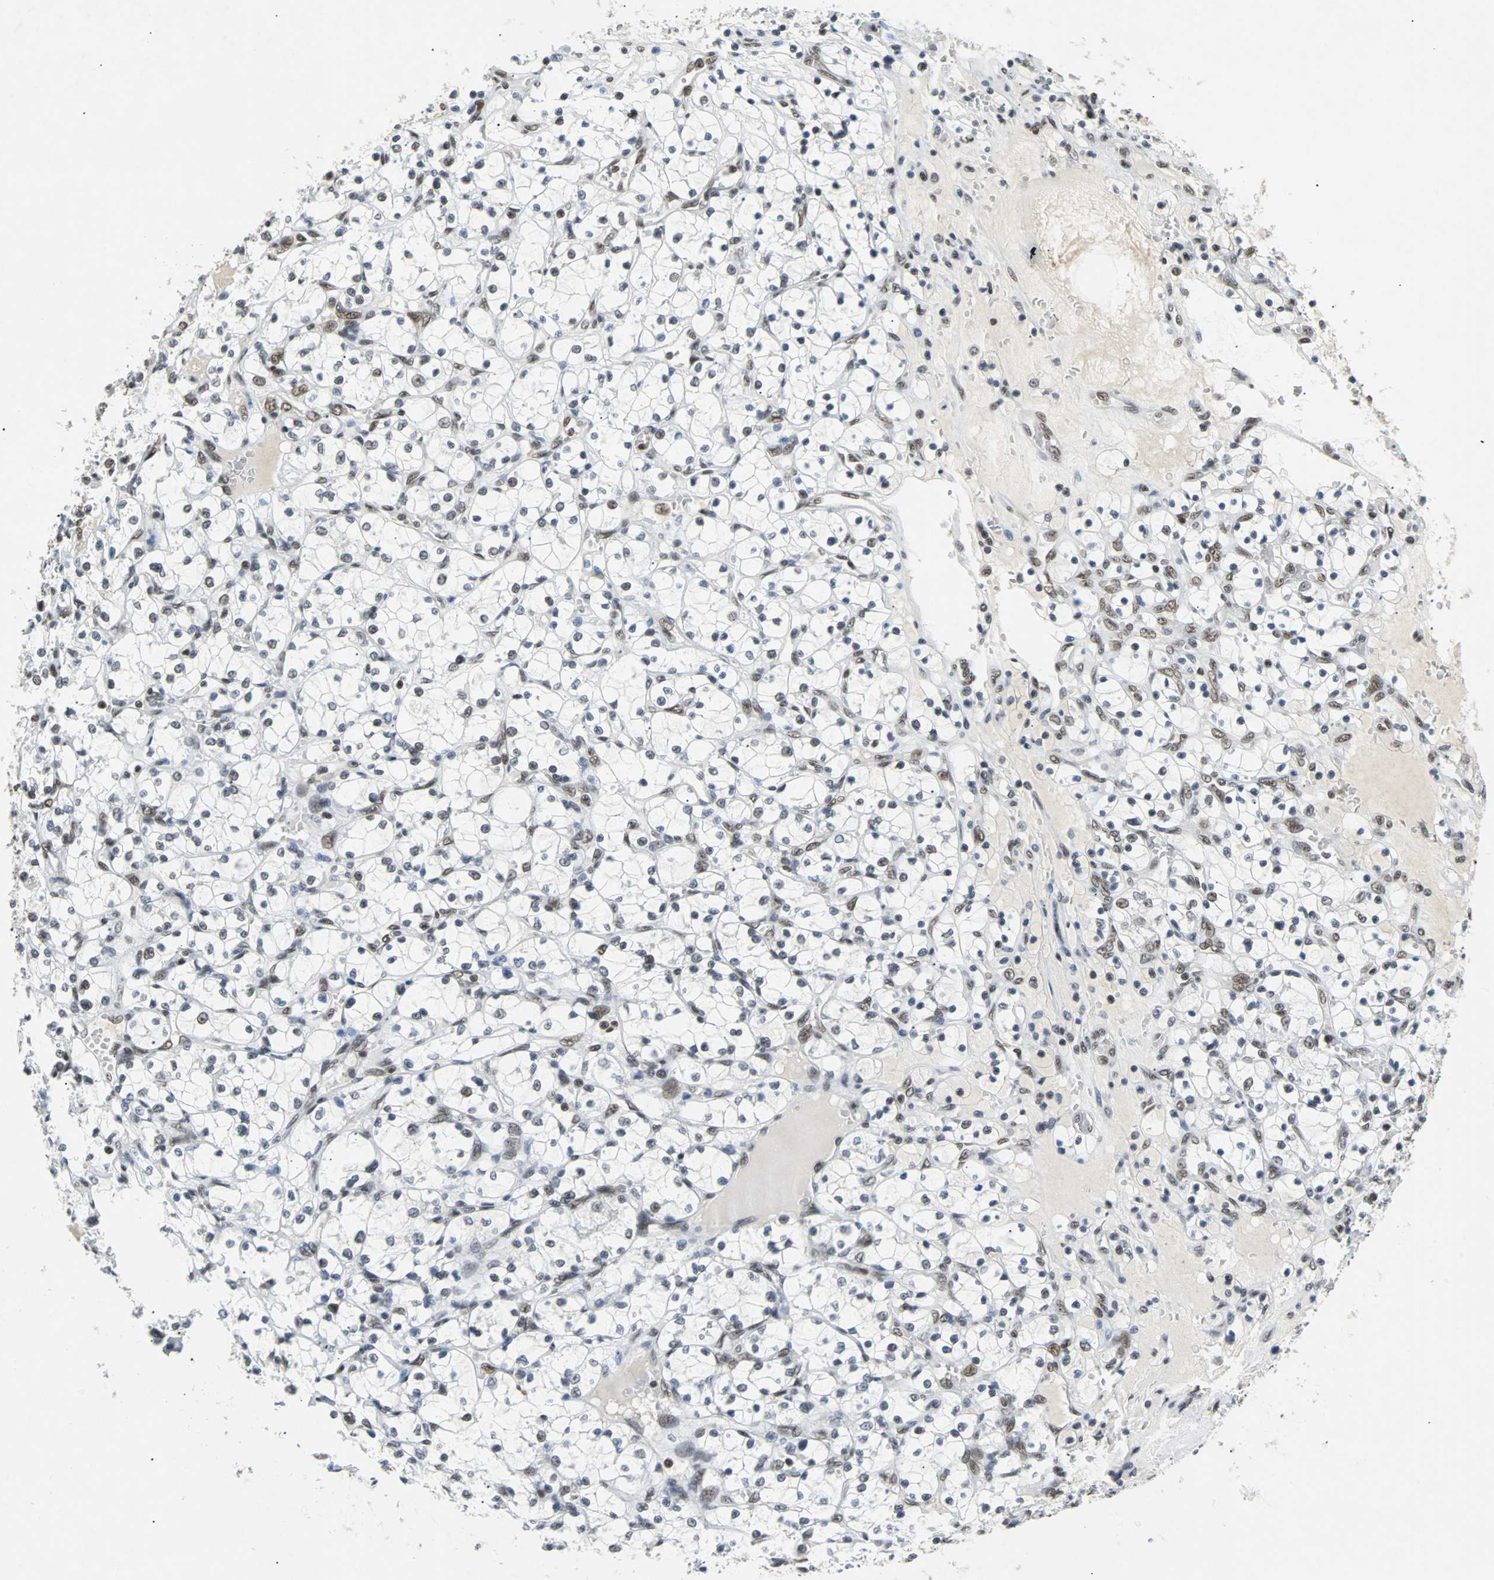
{"staining": {"intensity": "moderate", "quantity": "25%-75%", "location": "nuclear"}, "tissue": "renal cancer", "cell_type": "Tumor cells", "image_type": "cancer", "snomed": [{"axis": "morphology", "description": "Adenocarcinoma, NOS"}, {"axis": "topography", "description": "Kidney"}], "caption": "Protein expression analysis of human adenocarcinoma (renal) reveals moderate nuclear positivity in approximately 25%-75% of tumor cells.", "gene": "GATAD2A", "patient": {"sex": "female", "age": 69}}